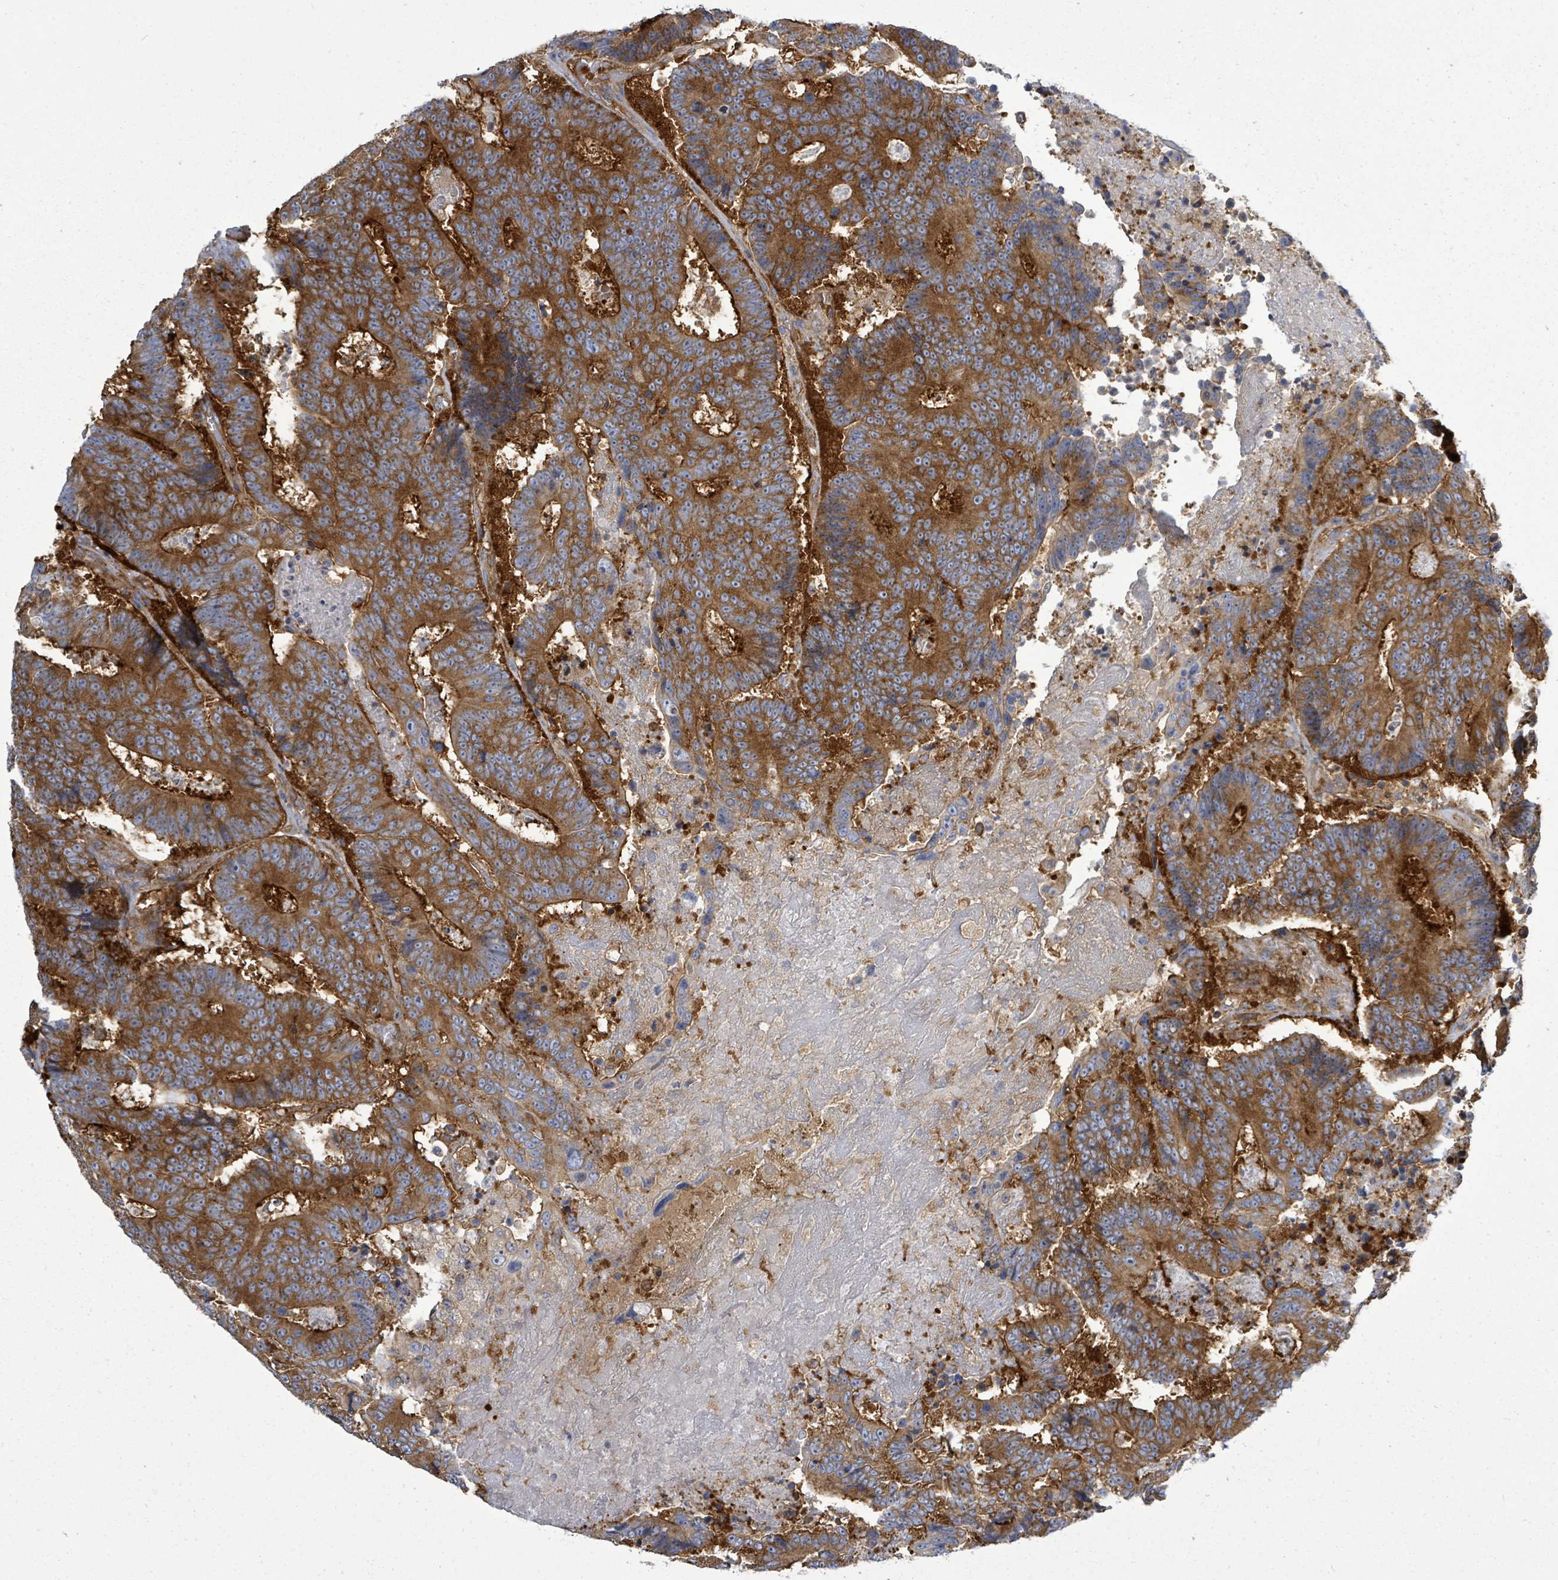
{"staining": {"intensity": "strong", "quantity": ">75%", "location": "cytoplasmic/membranous"}, "tissue": "colorectal cancer", "cell_type": "Tumor cells", "image_type": "cancer", "snomed": [{"axis": "morphology", "description": "Adenocarcinoma, NOS"}, {"axis": "topography", "description": "Colon"}], "caption": "Adenocarcinoma (colorectal) tissue exhibits strong cytoplasmic/membranous staining in approximately >75% of tumor cells, visualized by immunohistochemistry.", "gene": "EIF3C", "patient": {"sex": "male", "age": 83}}